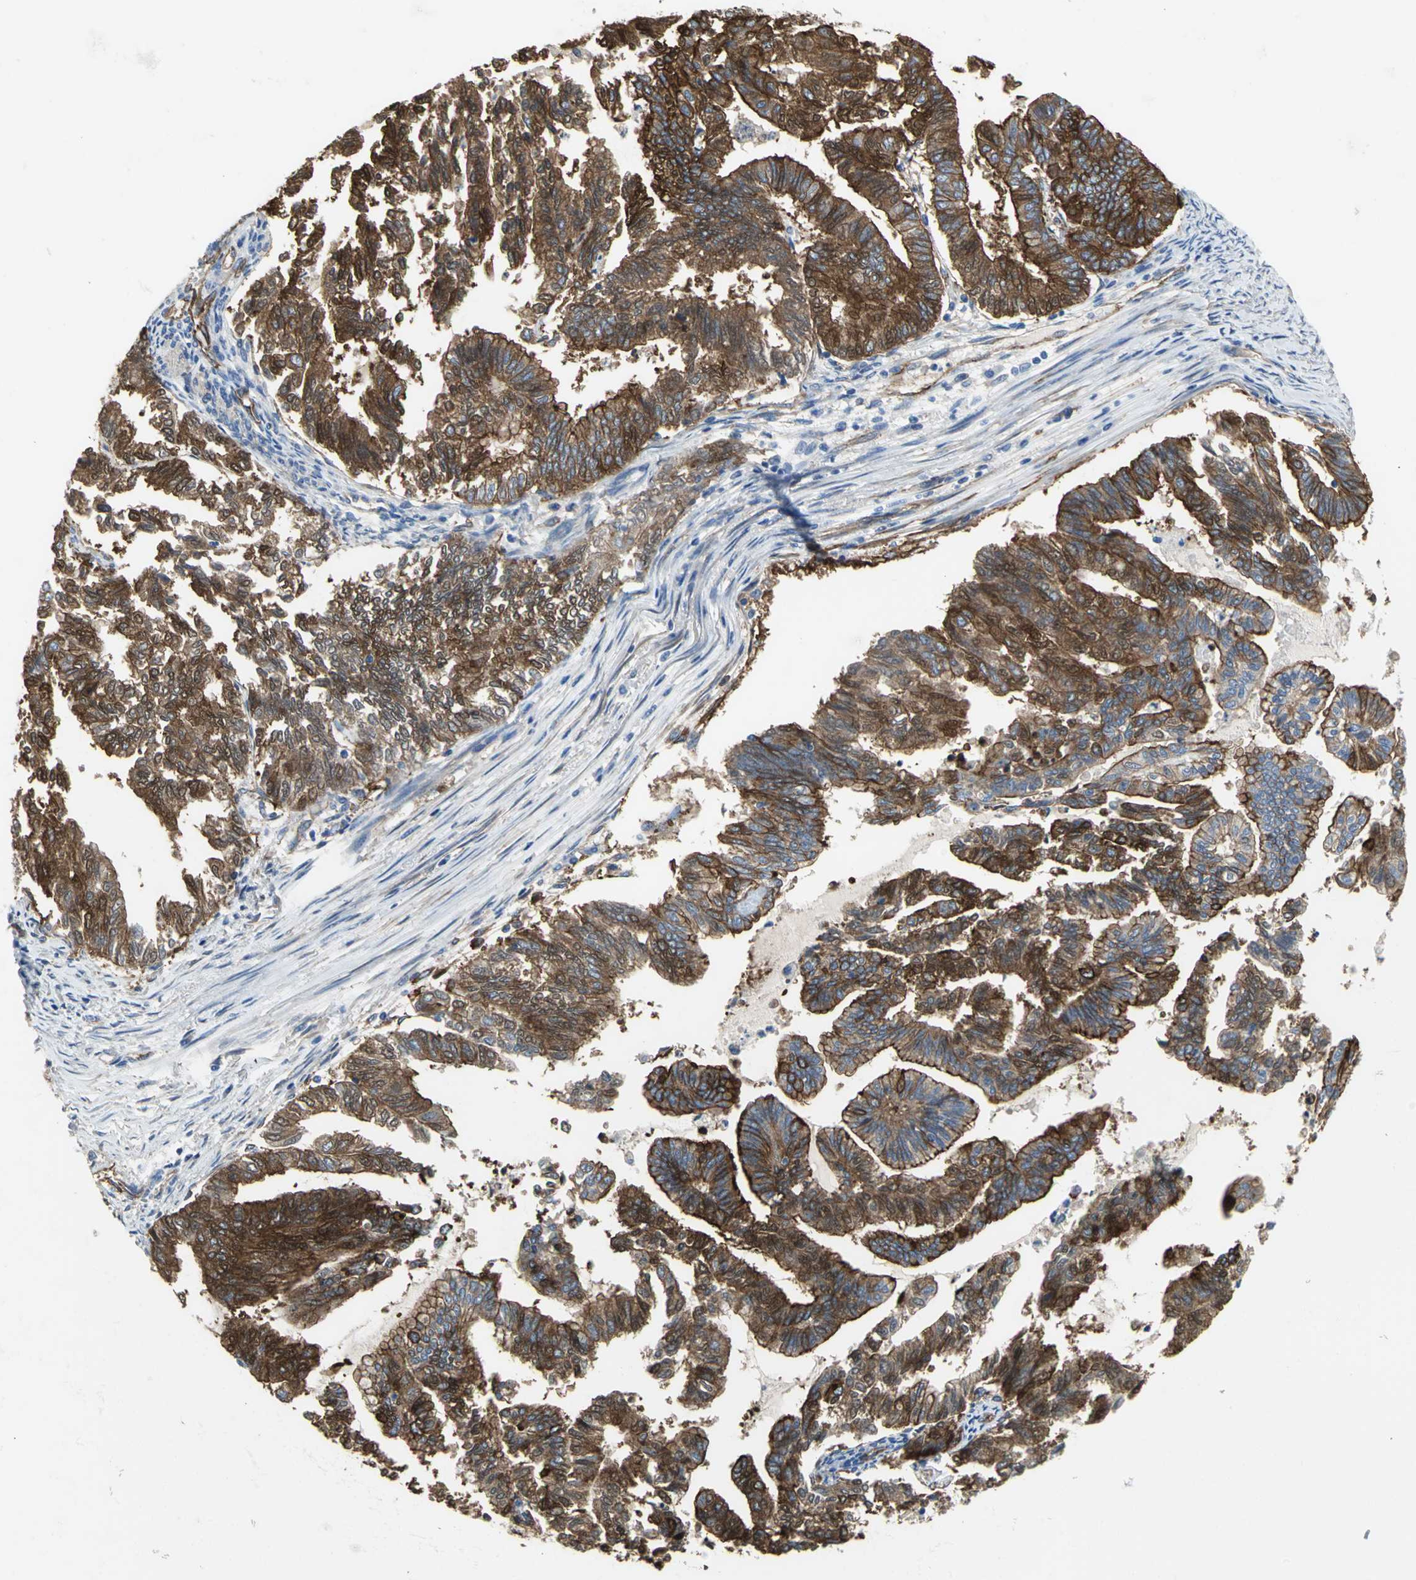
{"staining": {"intensity": "strong", "quantity": ">75%", "location": "cytoplasmic/membranous"}, "tissue": "endometrial cancer", "cell_type": "Tumor cells", "image_type": "cancer", "snomed": [{"axis": "morphology", "description": "Adenocarcinoma, NOS"}, {"axis": "topography", "description": "Endometrium"}], "caption": "Human endometrial adenocarcinoma stained with a protein marker displays strong staining in tumor cells.", "gene": "FLNB", "patient": {"sex": "female", "age": 79}}